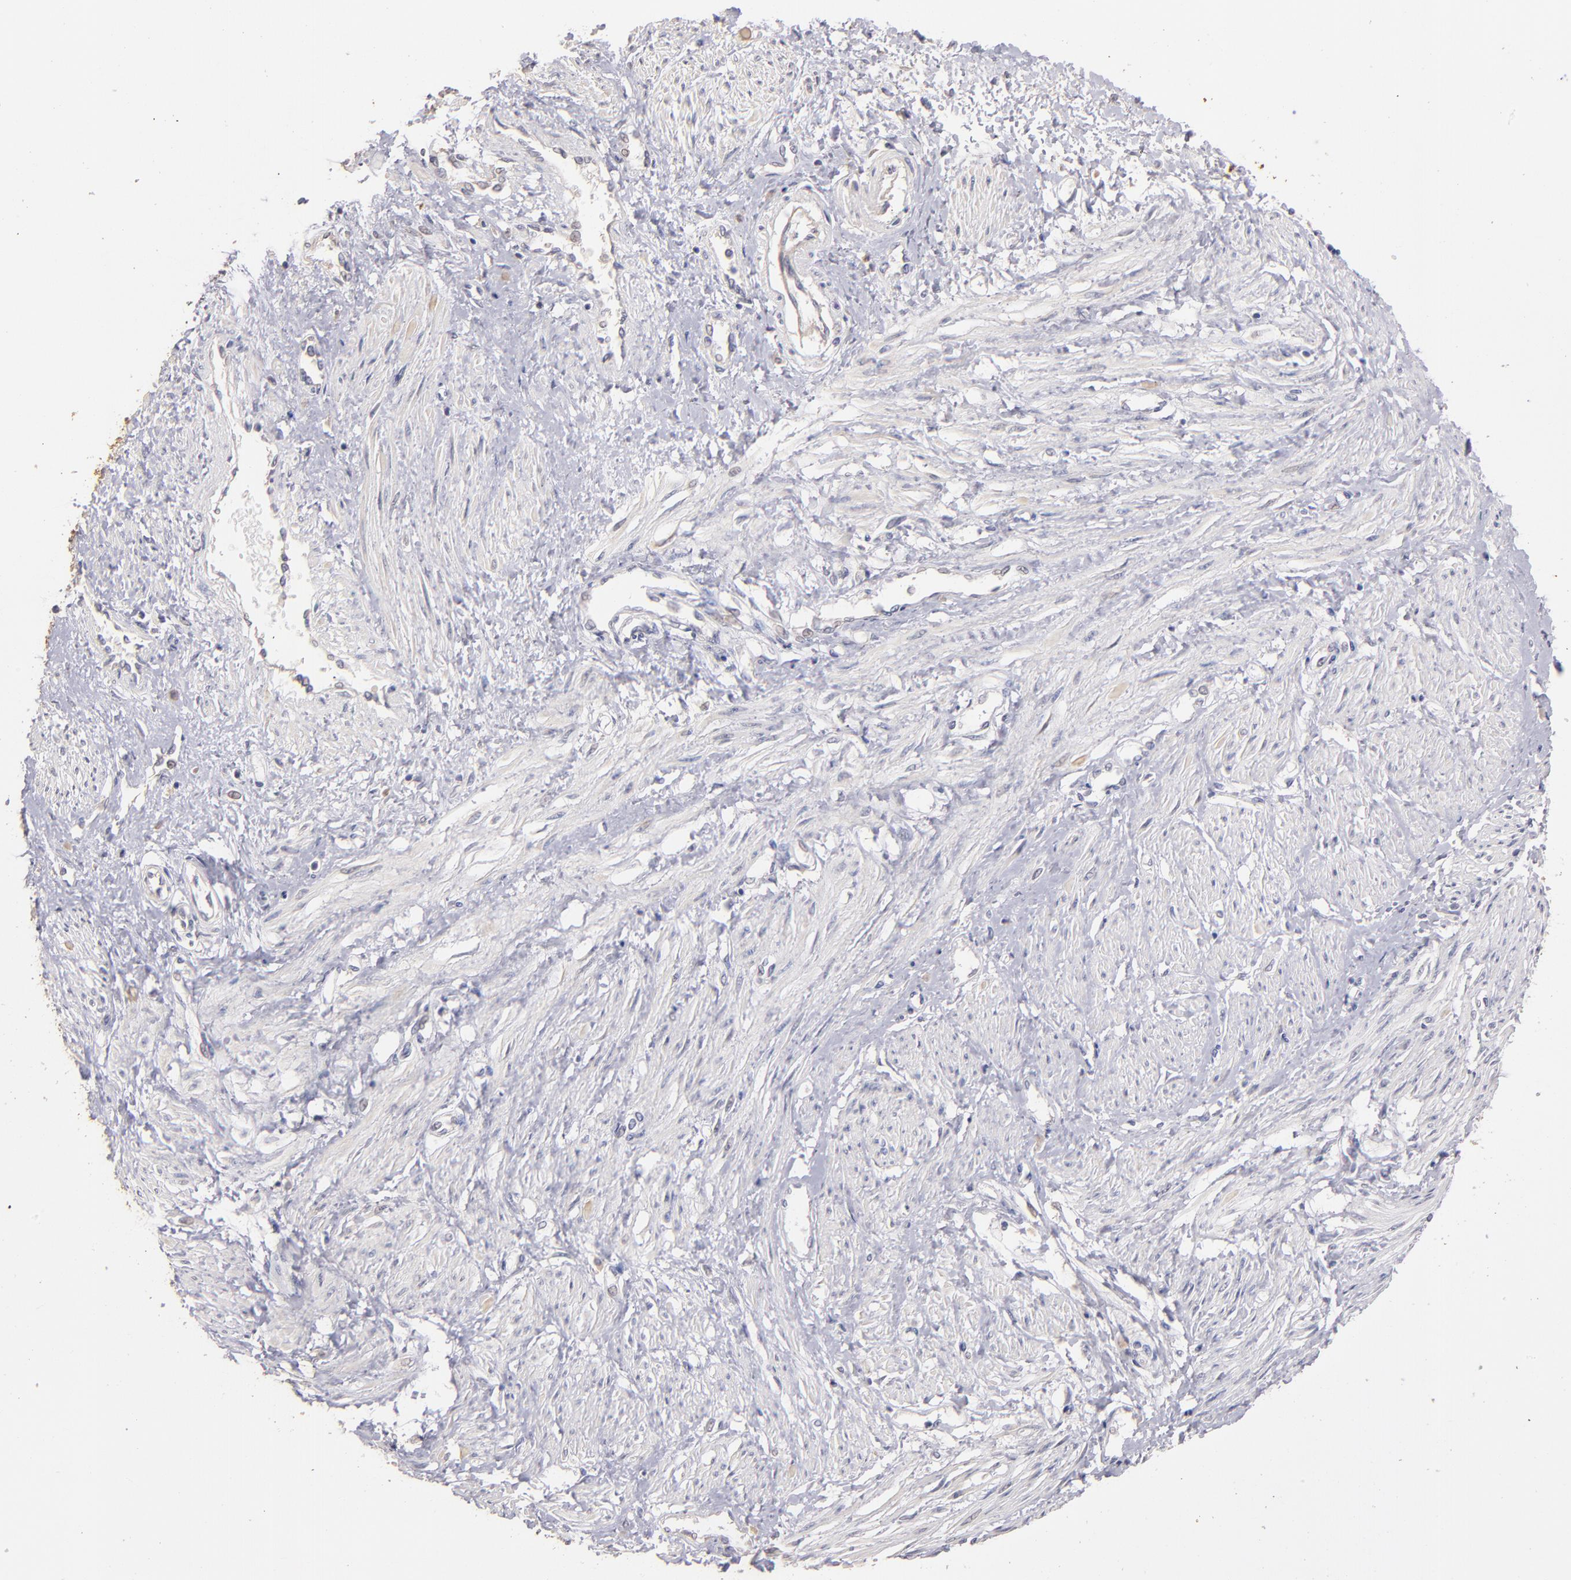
{"staining": {"intensity": "negative", "quantity": "none", "location": "none"}, "tissue": "smooth muscle", "cell_type": "Smooth muscle cells", "image_type": "normal", "snomed": [{"axis": "morphology", "description": "Normal tissue, NOS"}, {"axis": "topography", "description": "Smooth muscle"}, {"axis": "topography", "description": "Uterus"}], "caption": "DAB immunohistochemical staining of normal human smooth muscle shows no significant expression in smooth muscle cells.", "gene": "GNAZ", "patient": {"sex": "female", "age": 39}}